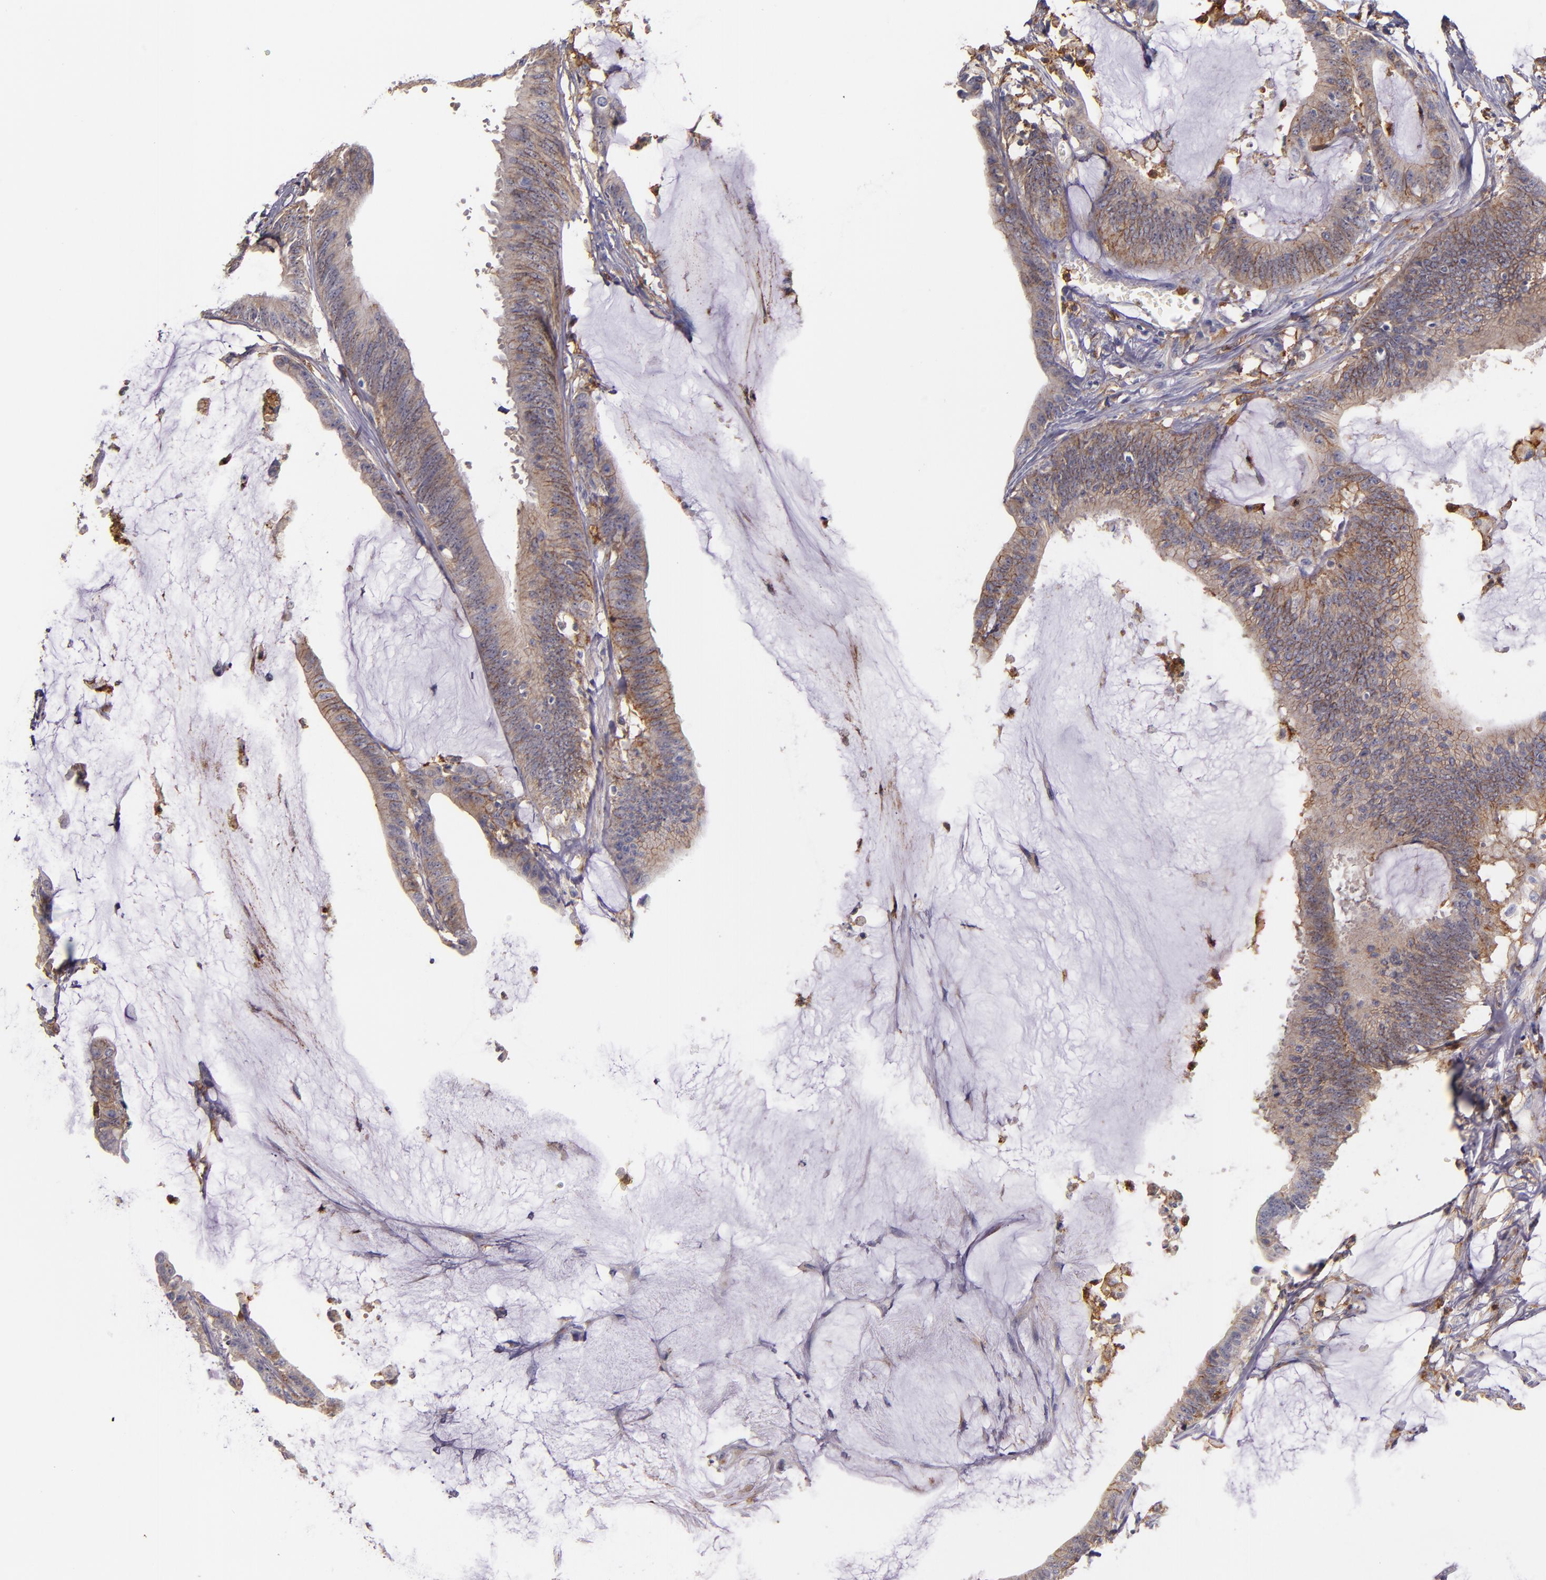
{"staining": {"intensity": "moderate", "quantity": ">75%", "location": "cytoplasmic/membranous"}, "tissue": "colorectal cancer", "cell_type": "Tumor cells", "image_type": "cancer", "snomed": [{"axis": "morphology", "description": "Adenocarcinoma, NOS"}, {"axis": "topography", "description": "Rectum"}], "caption": "A brown stain labels moderate cytoplasmic/membranous expression of a protein in adenocarcinoma (colorectal) tumor cells. (brown staining indicates protein expression, while blue staining denotes nuclei).", "gene": "C5AR1", "patient": {"sex": "female", "age": 66}}